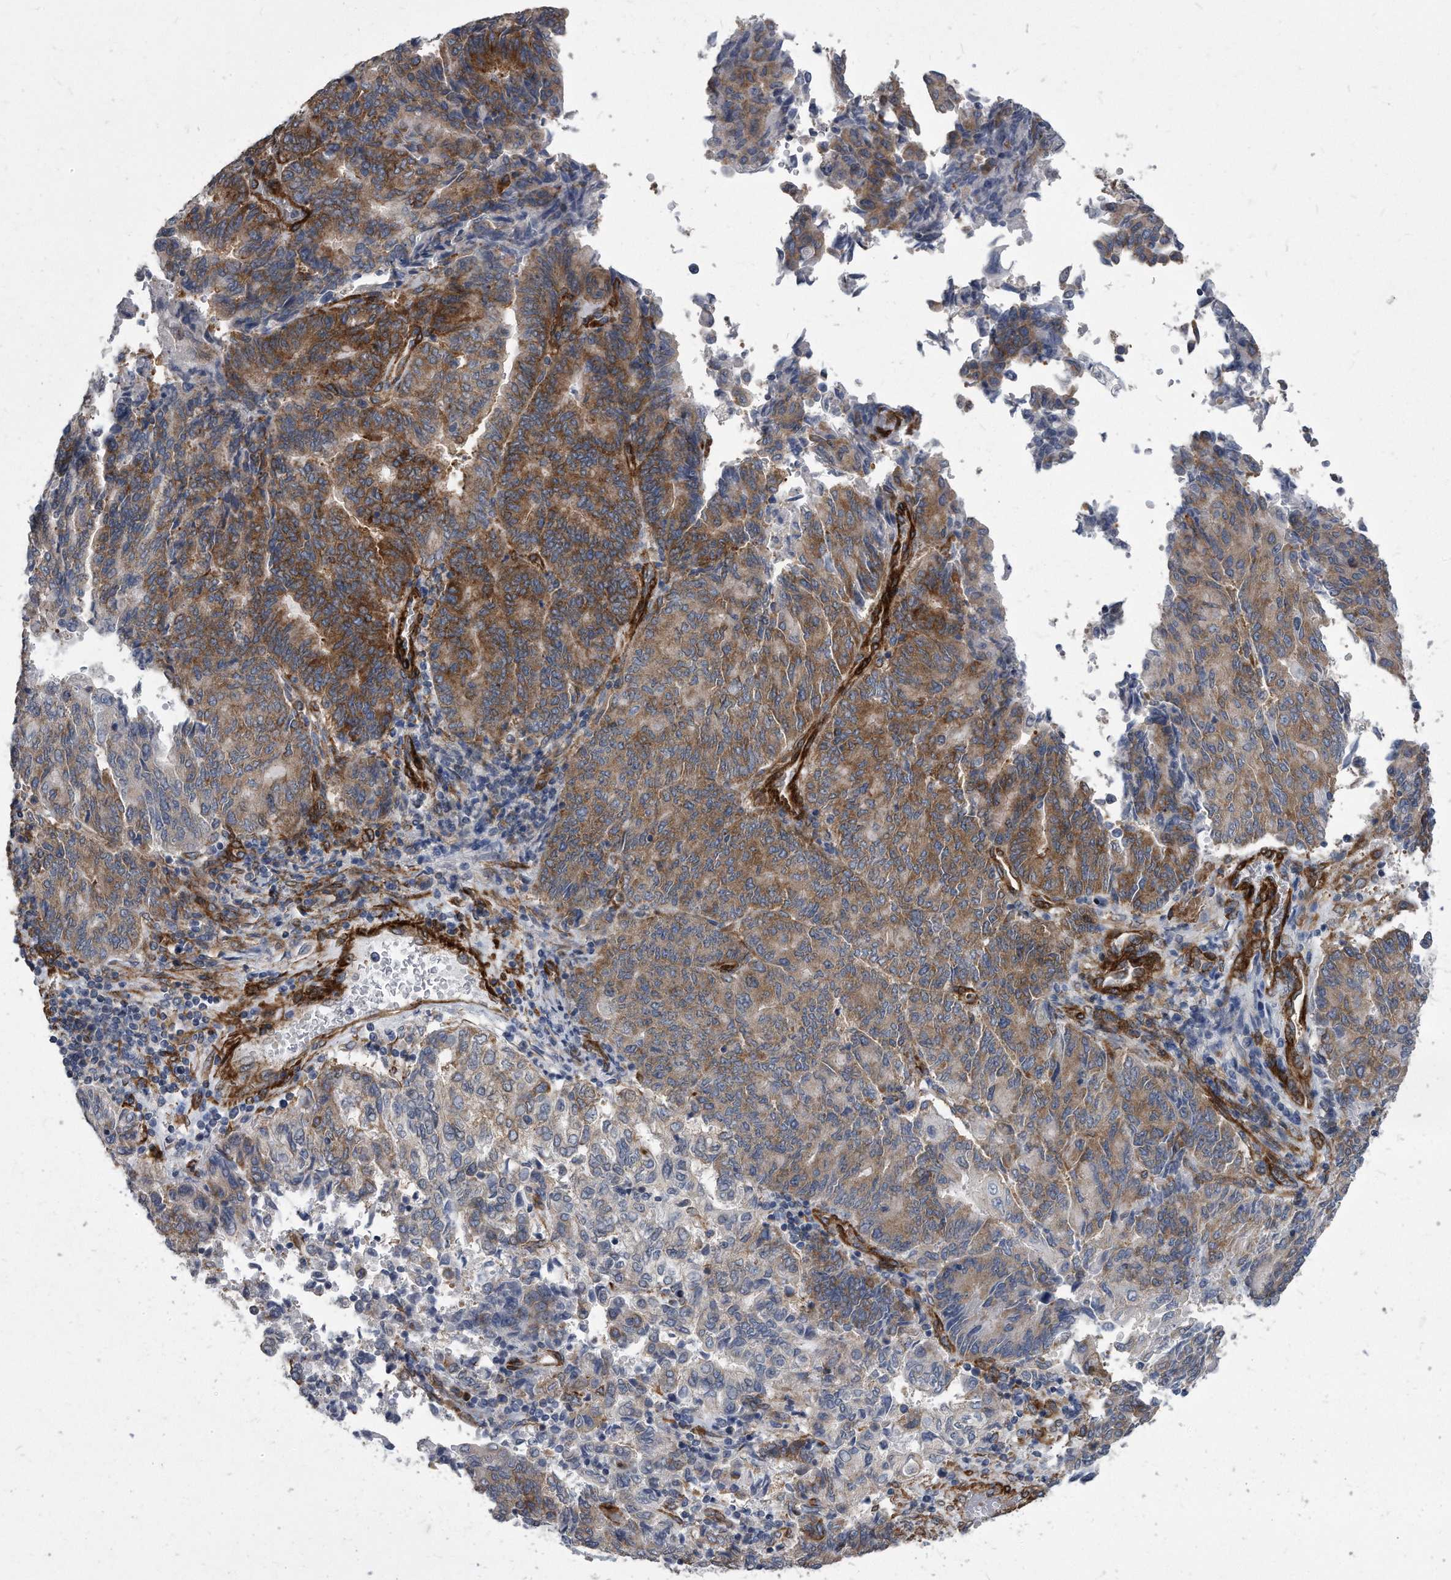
{"staining": {"intensity": "moderate", "quantity": ">75%", "location": "cytoplasmic/membranous"}, "tissue": "endometrial cancer", "cell_type": "Tumor cells", "image_type": "cancer", "snomed": [{"axis": "morphology", "description": "Adenocarcinoma, NOS"}, {"axis": "topography", "description": "Endometrium"}], "caption": "Tumor cells show moderate cytoplasmic/membranous positivity in about >75% of cells in endometrial cancer (adenocarcinoma).", "gene": "EIF2B4", "patient": {"sex": "female", "age": 80}}